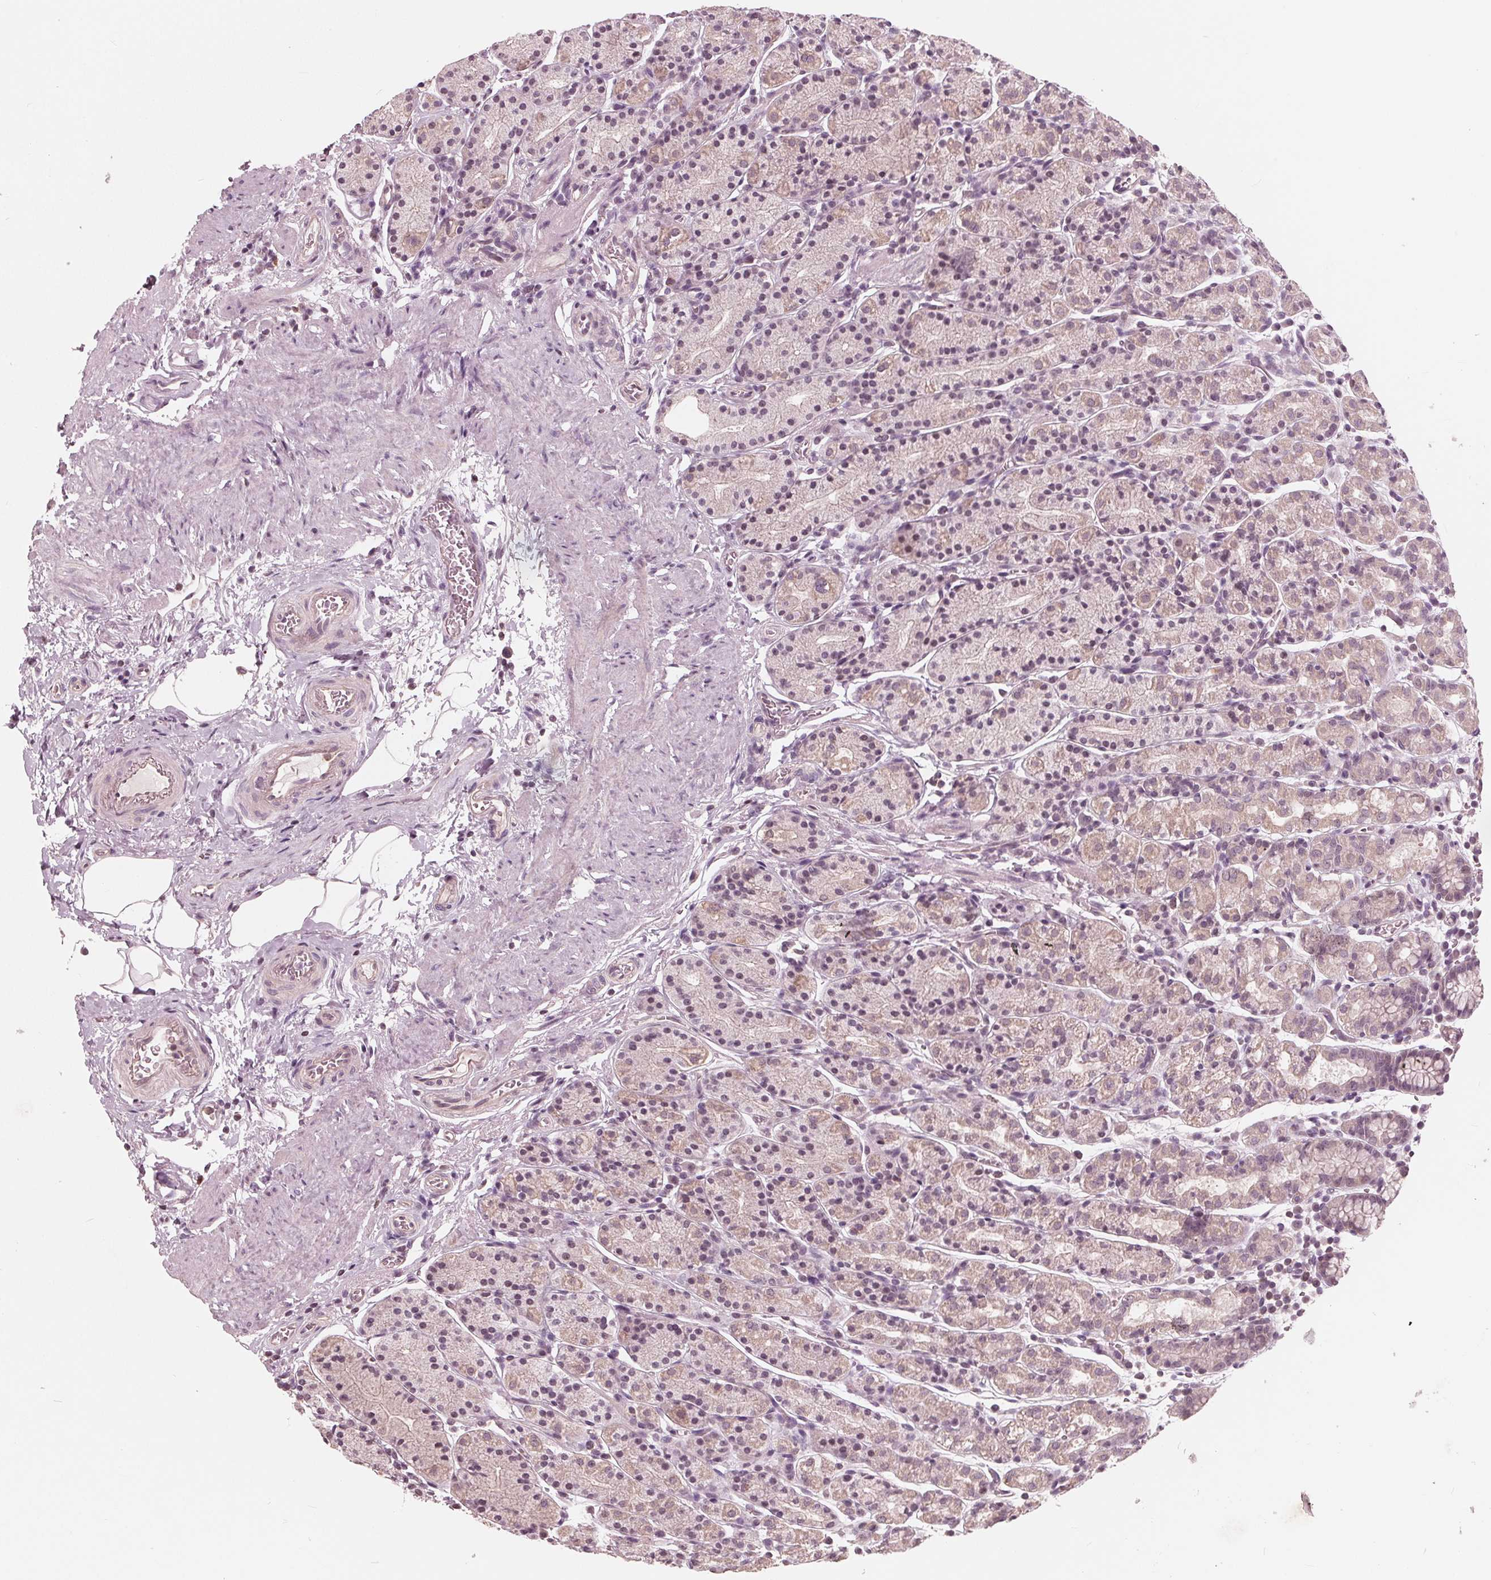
{"staining": {"intensity": "weak", "quantity": "25%-75%", "location": "nuclear"}, "tissue": "stomach", "cell_type": "Glandular cells", "image_type": "normal", "snomed": [{"axis": "morphology", "description": "Normal tissue, NOS"}, {"axis": "topography", "description": "Stomach, upper"}, {"axis": "topography", "description": "Stomach"}], "caption": "Stomach stained with DAB immunohistochemistry shows low levels of weak nuclear staining in approximately 25%-75% of glandular cells.", "gene": "ING3", "patient": {"sex": "male", "age": 62}}